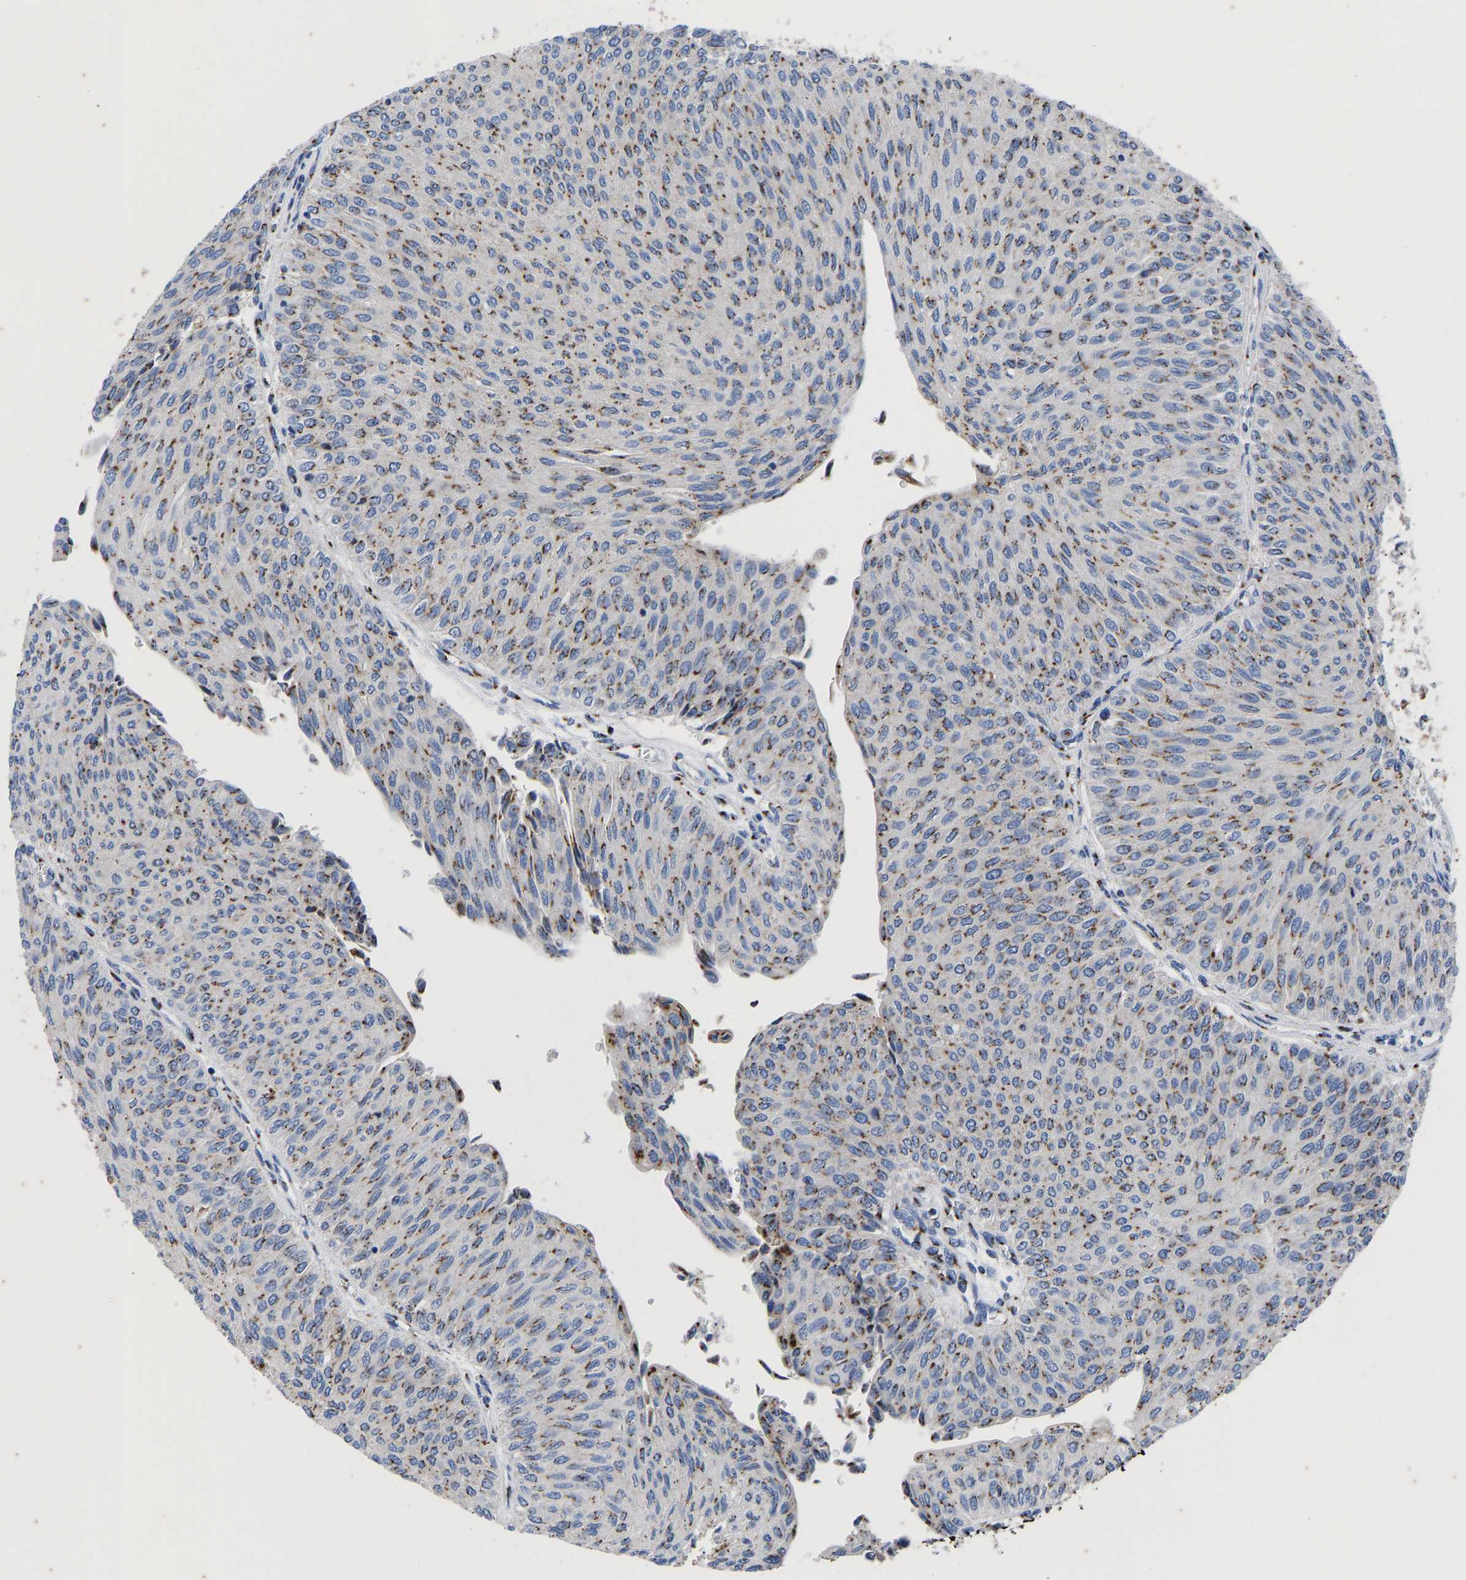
{"staining": {"intensity": "moderate", "quantity": ">75%", "location": "cytoplasmic/membranous"}, "tissue": "urothelial cancer", "cell_type": "Tumor cells", "image_type": "cancer", "snomed": [{"axis": "morphology", "description": "Urothelial carcinoma, Low grade"}, {"axis": "topography", "description": "Urinary bladder"}], "caption": "IHC histopathology image of low-grade urothelial carcinoma stained for a protein (brown), which demonstrates medium levels of moderate cytoplasmic/membranous expression in about >75% of tumor cells.", "gene": "TMEM87A", "patient": {"sex": "male", "age": 78}}